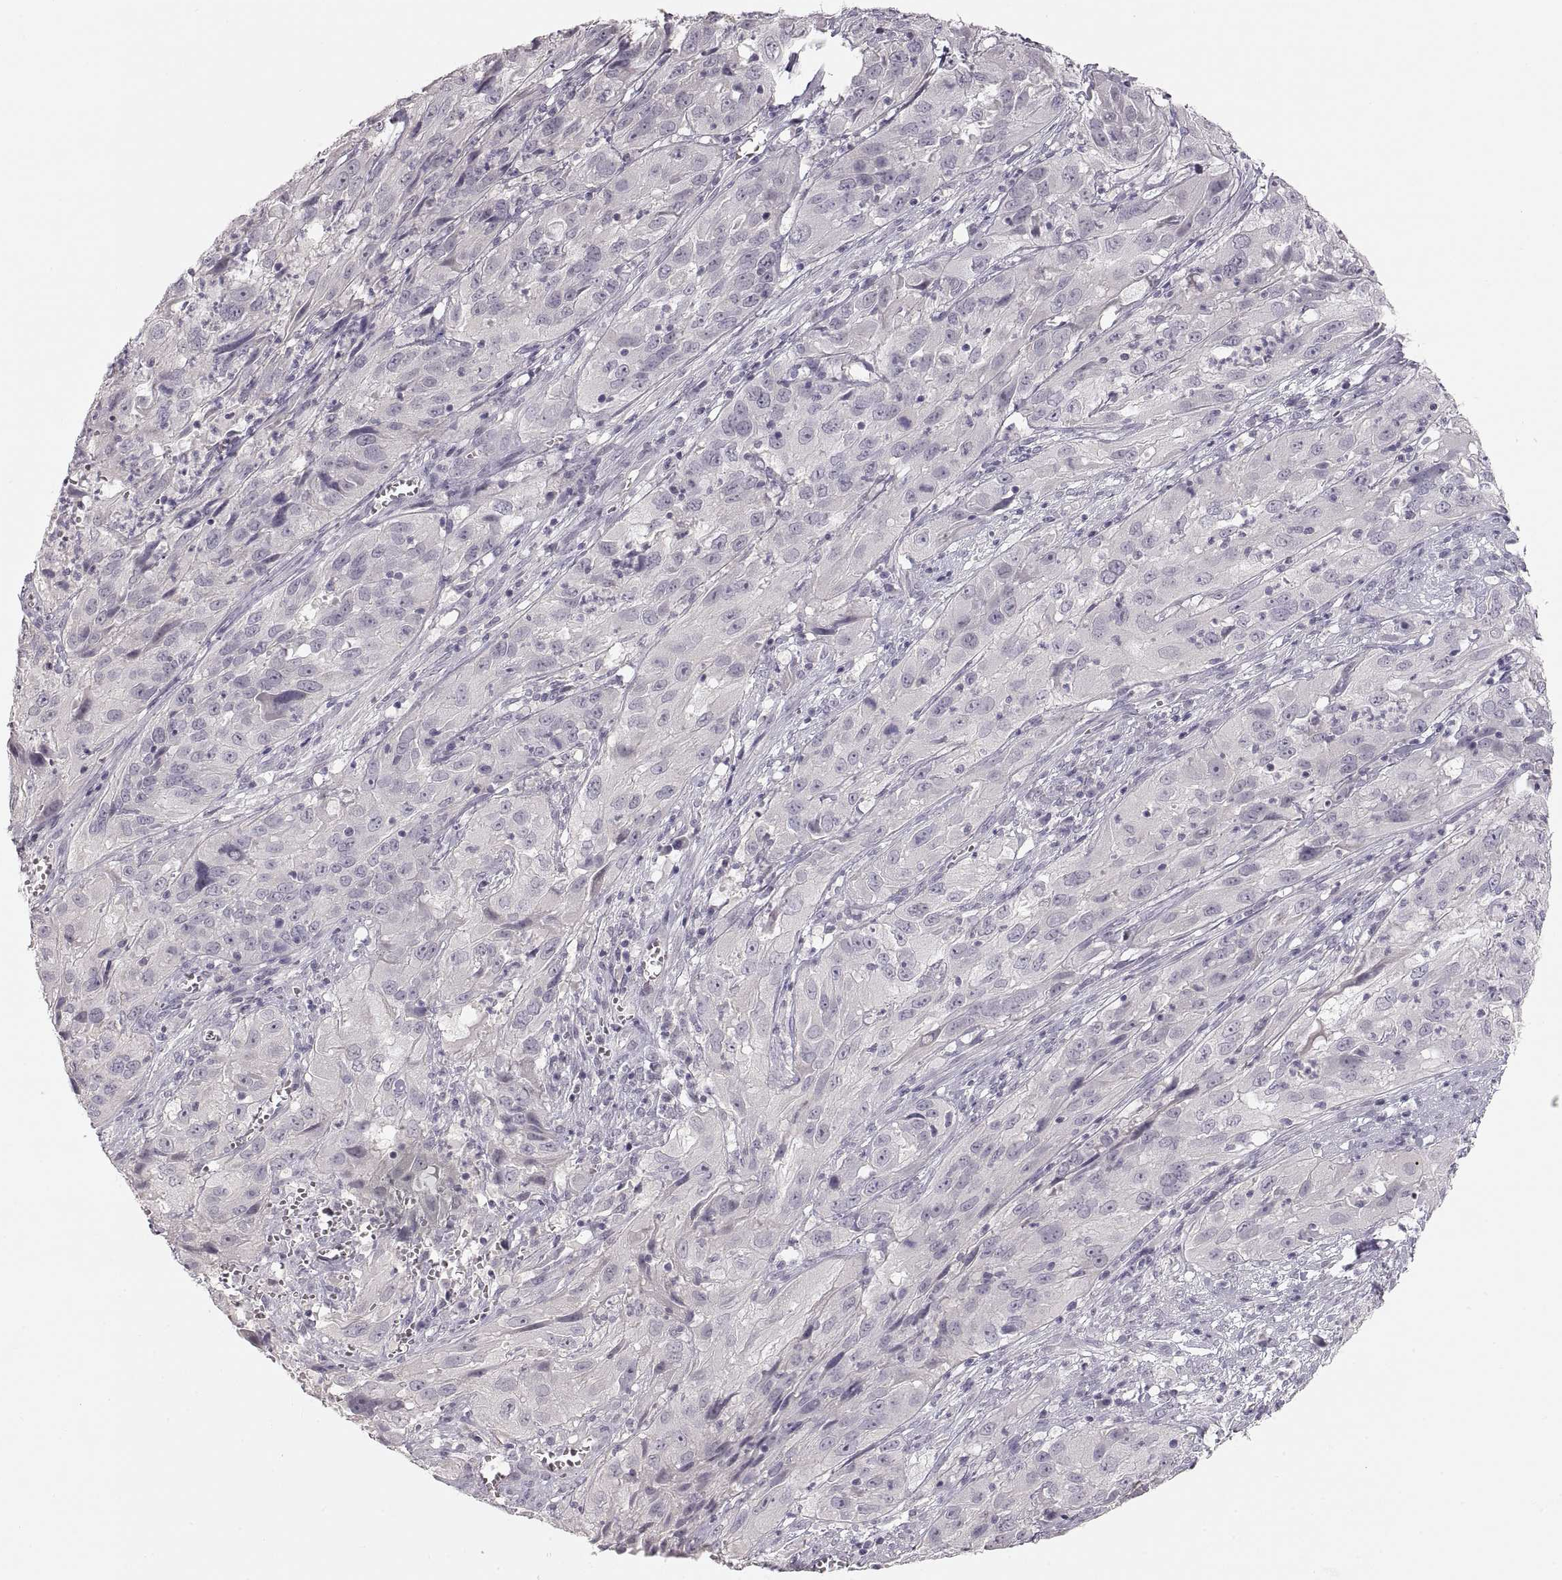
{"staining": {"intensity": "negative", "quantity": "none", "location": "none"}, "tissue": "cervical cancer", "cell_type": "Tumor cells", "image_type": "cancer", "snomed": [{"axis": "morphology", "description": "Squamous cell carcinoma, NOS"}, {"axis": "topography", "description": "Cervix"}], "caption": "Cervical cancer was stained to show a protein in brown. There is no significant staining in tumor cells. The staining is performed using DAB (3,3'-diaminobenzidine) brown chromogen with nuclei counter-stained in using hematoxylin.", "gene": "PCSK2", "patient": {"sex": "female", "age": 32}}